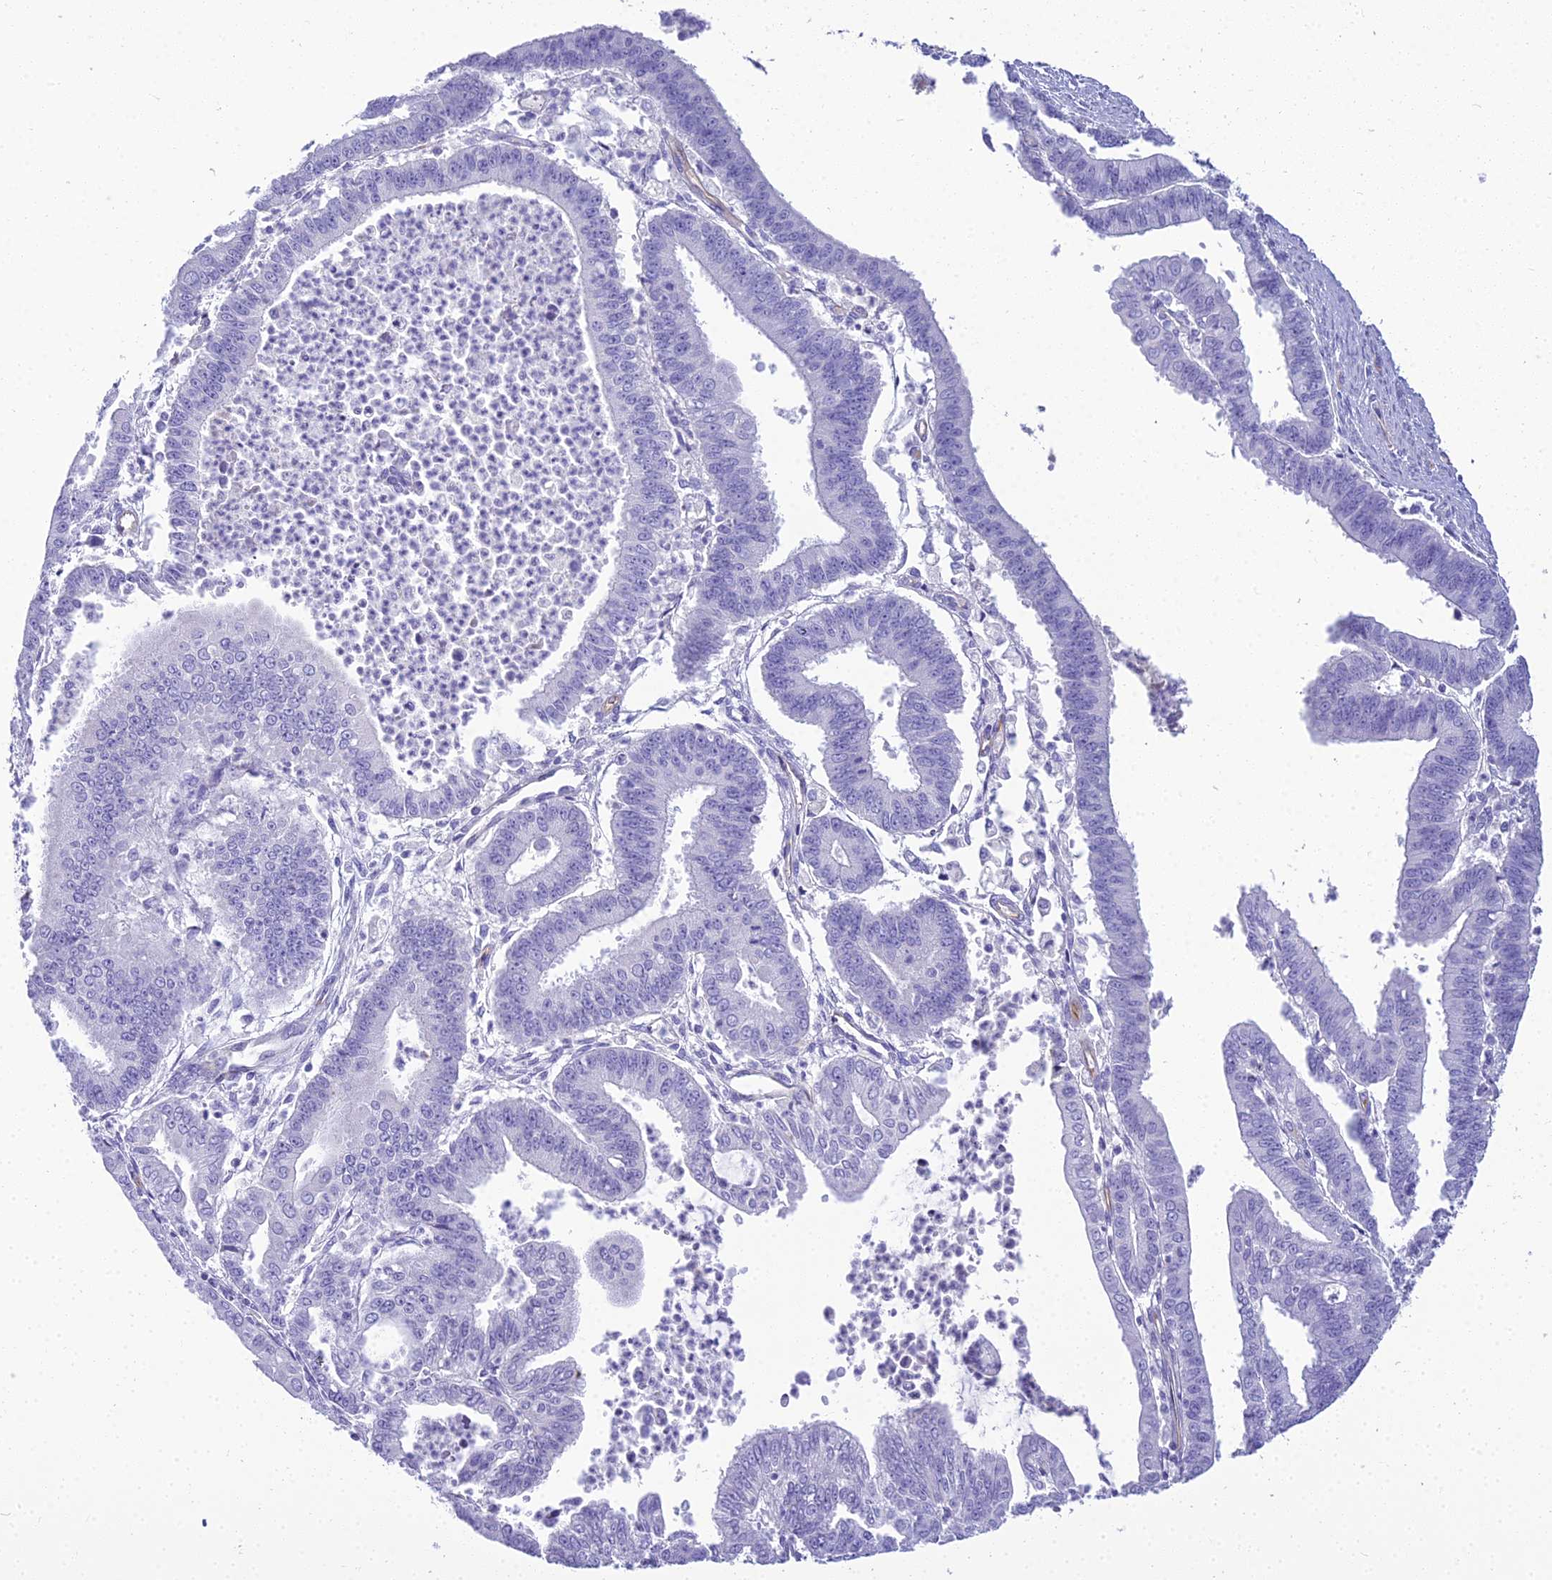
{"staining": {"intensity": "negative", "quantity": "none", "location": "none"}, "tissue": "endometrial cancer", "cell_type": "Tumor cells", "image_type": "cancer", "snomed": [{"axis": "morphology", "description": "Adenocarcinoma, NOS"}, {"axis": "topography", "description": "Endometrium"}], "caption": "Micrograph shows no protein positivity in tumor cells of endometrial cancer (adenocarcinoma) tissue.", "gene": "NINJ1", "patient": {"sex": "female", "age": 73}}